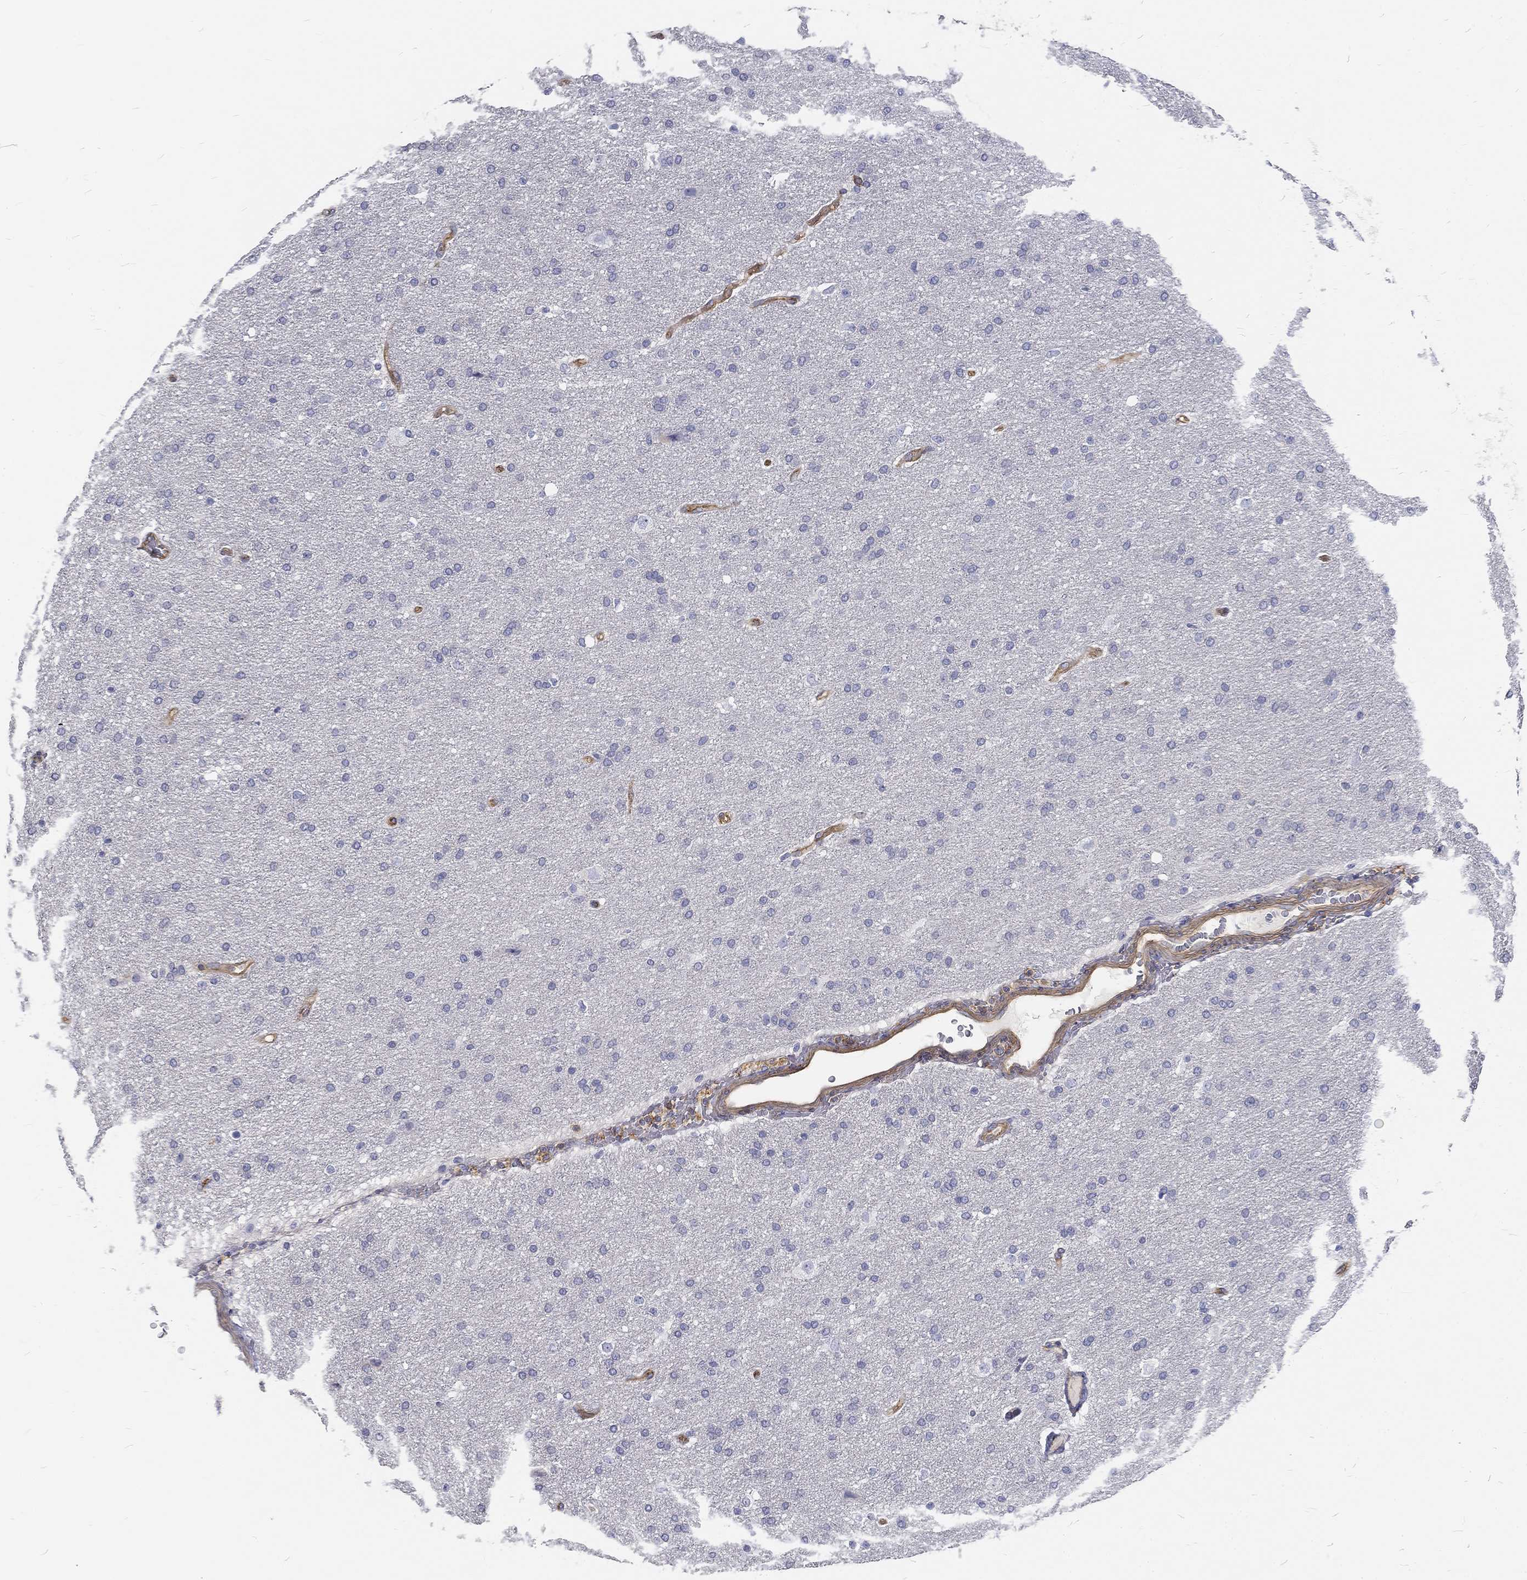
{"staining": {"intensity": "negative", "quantity": "none", "location": "none"}, "tissue": "glioma", "cell_type": "Tumor cells", "image_type": "cancer", "snomed": [{"axis": "morphology", "description": "Glioma, malignant, Low grade"}, {"axis": "topography", "description": "Brain"}], "caption": "The immunohistochemistry (IHC) micrograph has no significant expression in tumor cells of malignant glioma (low-grade) tissue.", "gene": "MTMR11", "patient": {"sex": "female", "age": 37}}